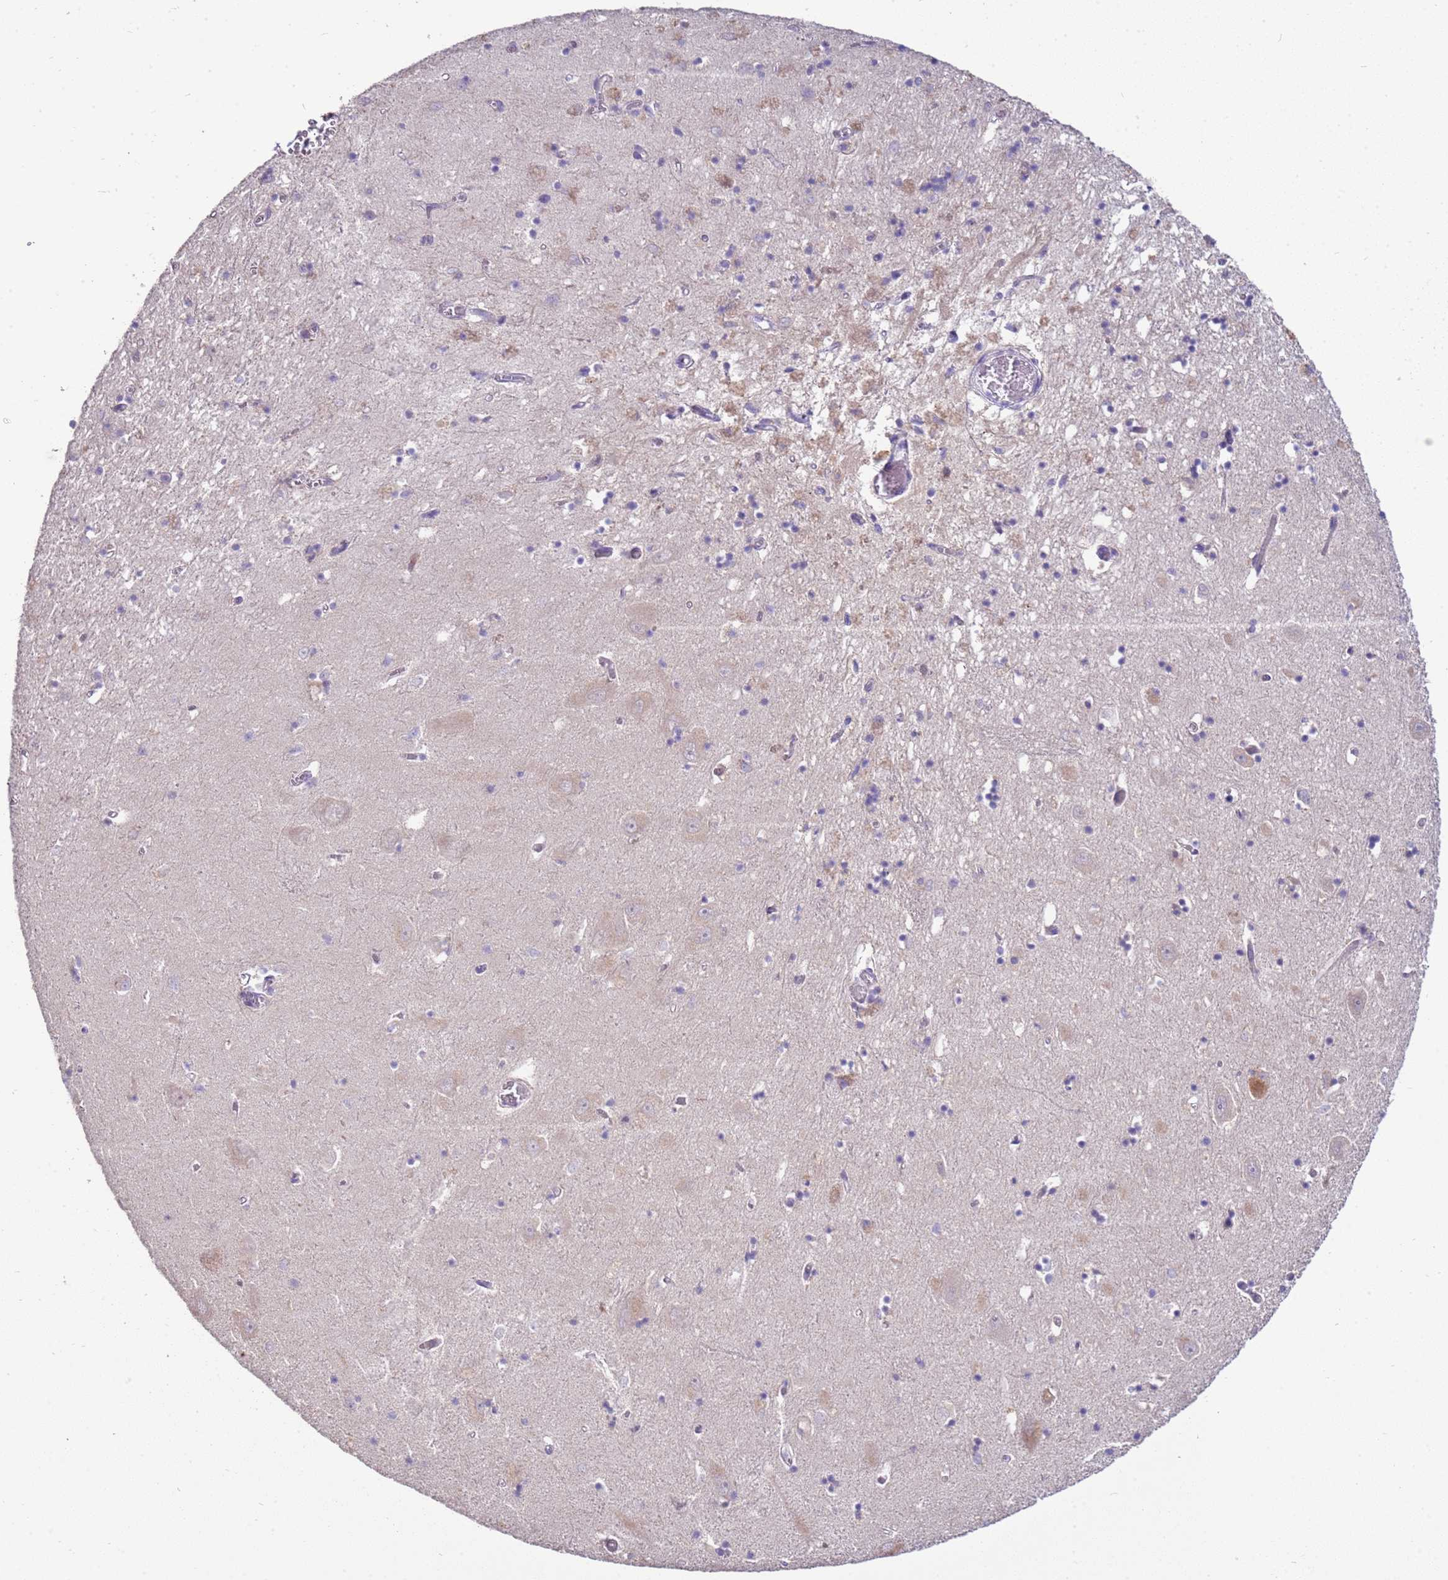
{"staining": {"intensity": "negative", "quantity": "none", "location": "none"}, "tissue": "hippocampus", "cell_type": "Glial cells", "image_type": "normal", "snomed": [{"axis": "morphology", "description": "Normal tissue, NOS"}, {"axis": "topography", "description": "Hippocampus"}], "caption": "This micrograph is of benign hippocampus stained with IHC to label a protein in brown with the nuclei are counter-stained blue. There is no staining in glial cells.", "gene": "IL2RG", "patient": {"sex": "male", "age": 70}}